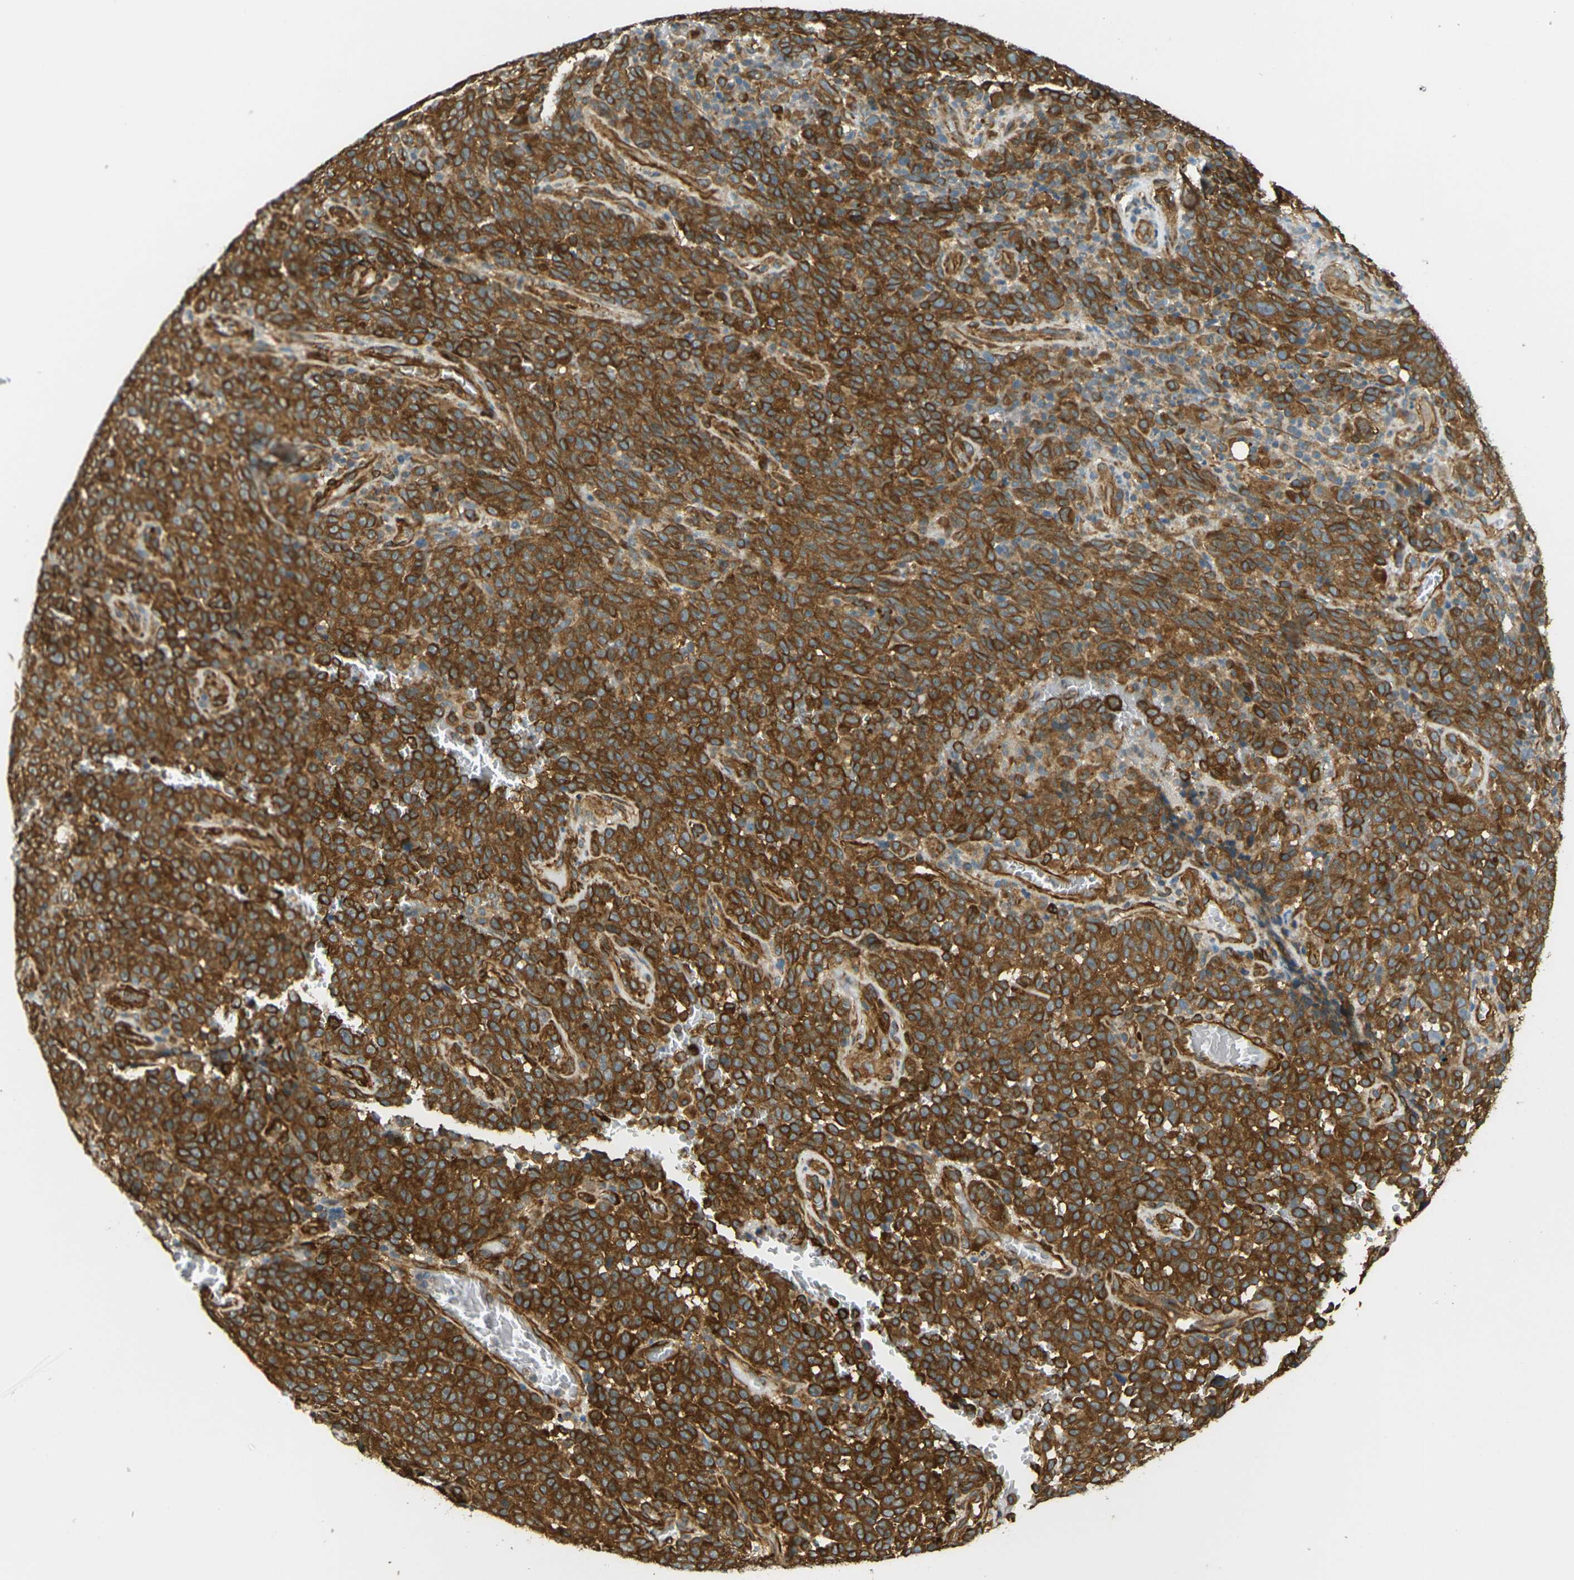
{"staining": {"intensity": "strong", "quantity": ">75%", "location": "cytoplasmic/membranous"}, "tissue": "melanoma", "cell_type": "Tumor cells", "image_type": "cancer", "snomed": [{"axis": "morphology", "description": "Malignant melanoma, NOS"}, {"axis": "topography", "description": "Skin"}], "caption": "Immunohistochemistry (IHC) of human malignant melanoma exhibits high levels of strong cytoplasmic/membranous expression in about >75% of tumor cells. The protein of interest is stained brown, and the nuclei are stained in blue (DAB (3,3'-diaminobenzidine) IHC with brightfield microscopy, high magnification).", "gene": "CYTH3", "patient": {"sex": "female", "age": 82}}